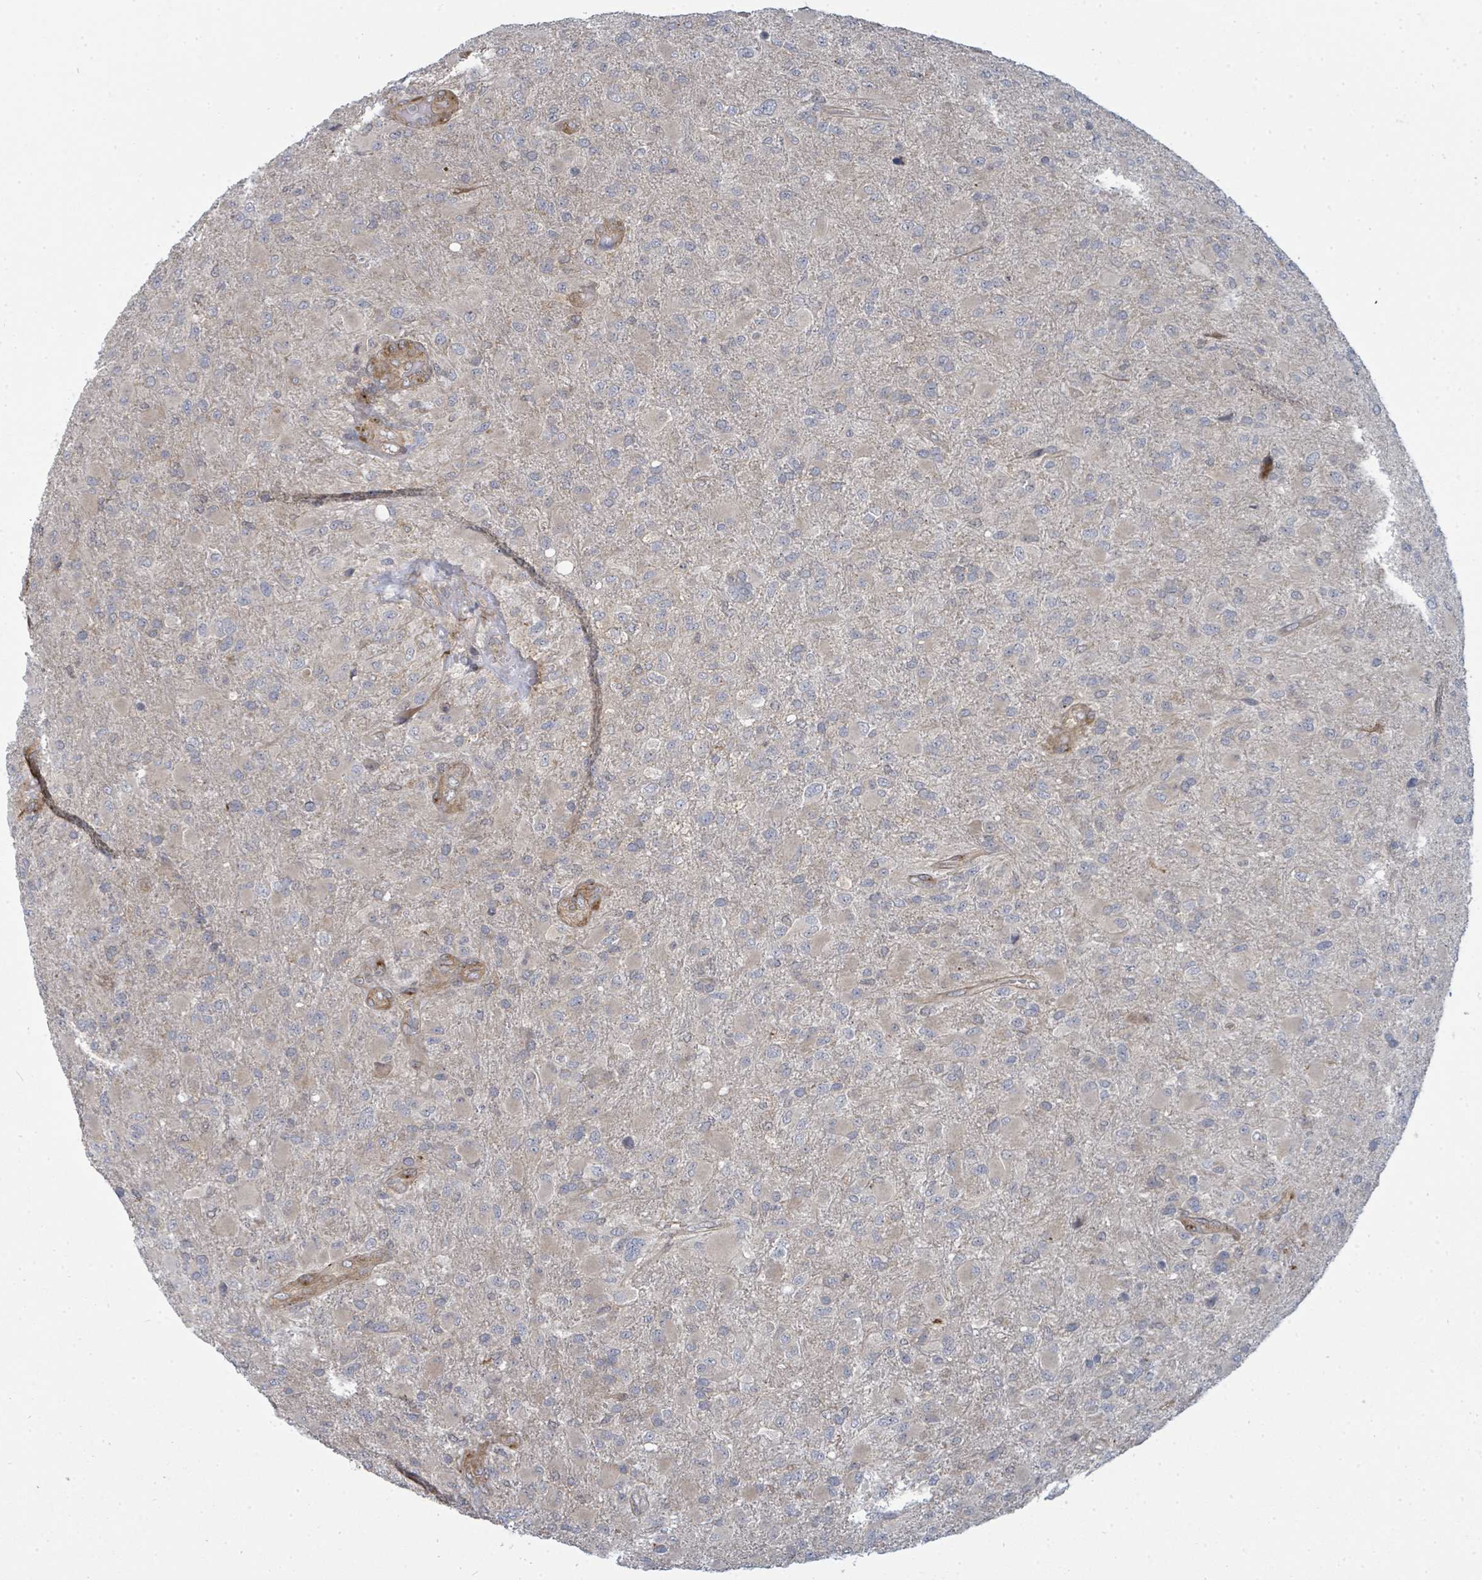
{"staining": {"intensity": "negative", "quantity": "none", "location": "none"}, "tissue": "glioma", "cell_type": "Tumor cells", "image_type": "cancer", "snomed": [{"axis": "morphology", "description": "Glioma, malignant, Low grade"}, {"axis": "topography", "description": "Brain"}], "caption": "Tumor cells show no significant protein positivity in malignant glioma (low-grade).", "gene": "PSMG2", "patient": {"sex": "male", "age": 65}}